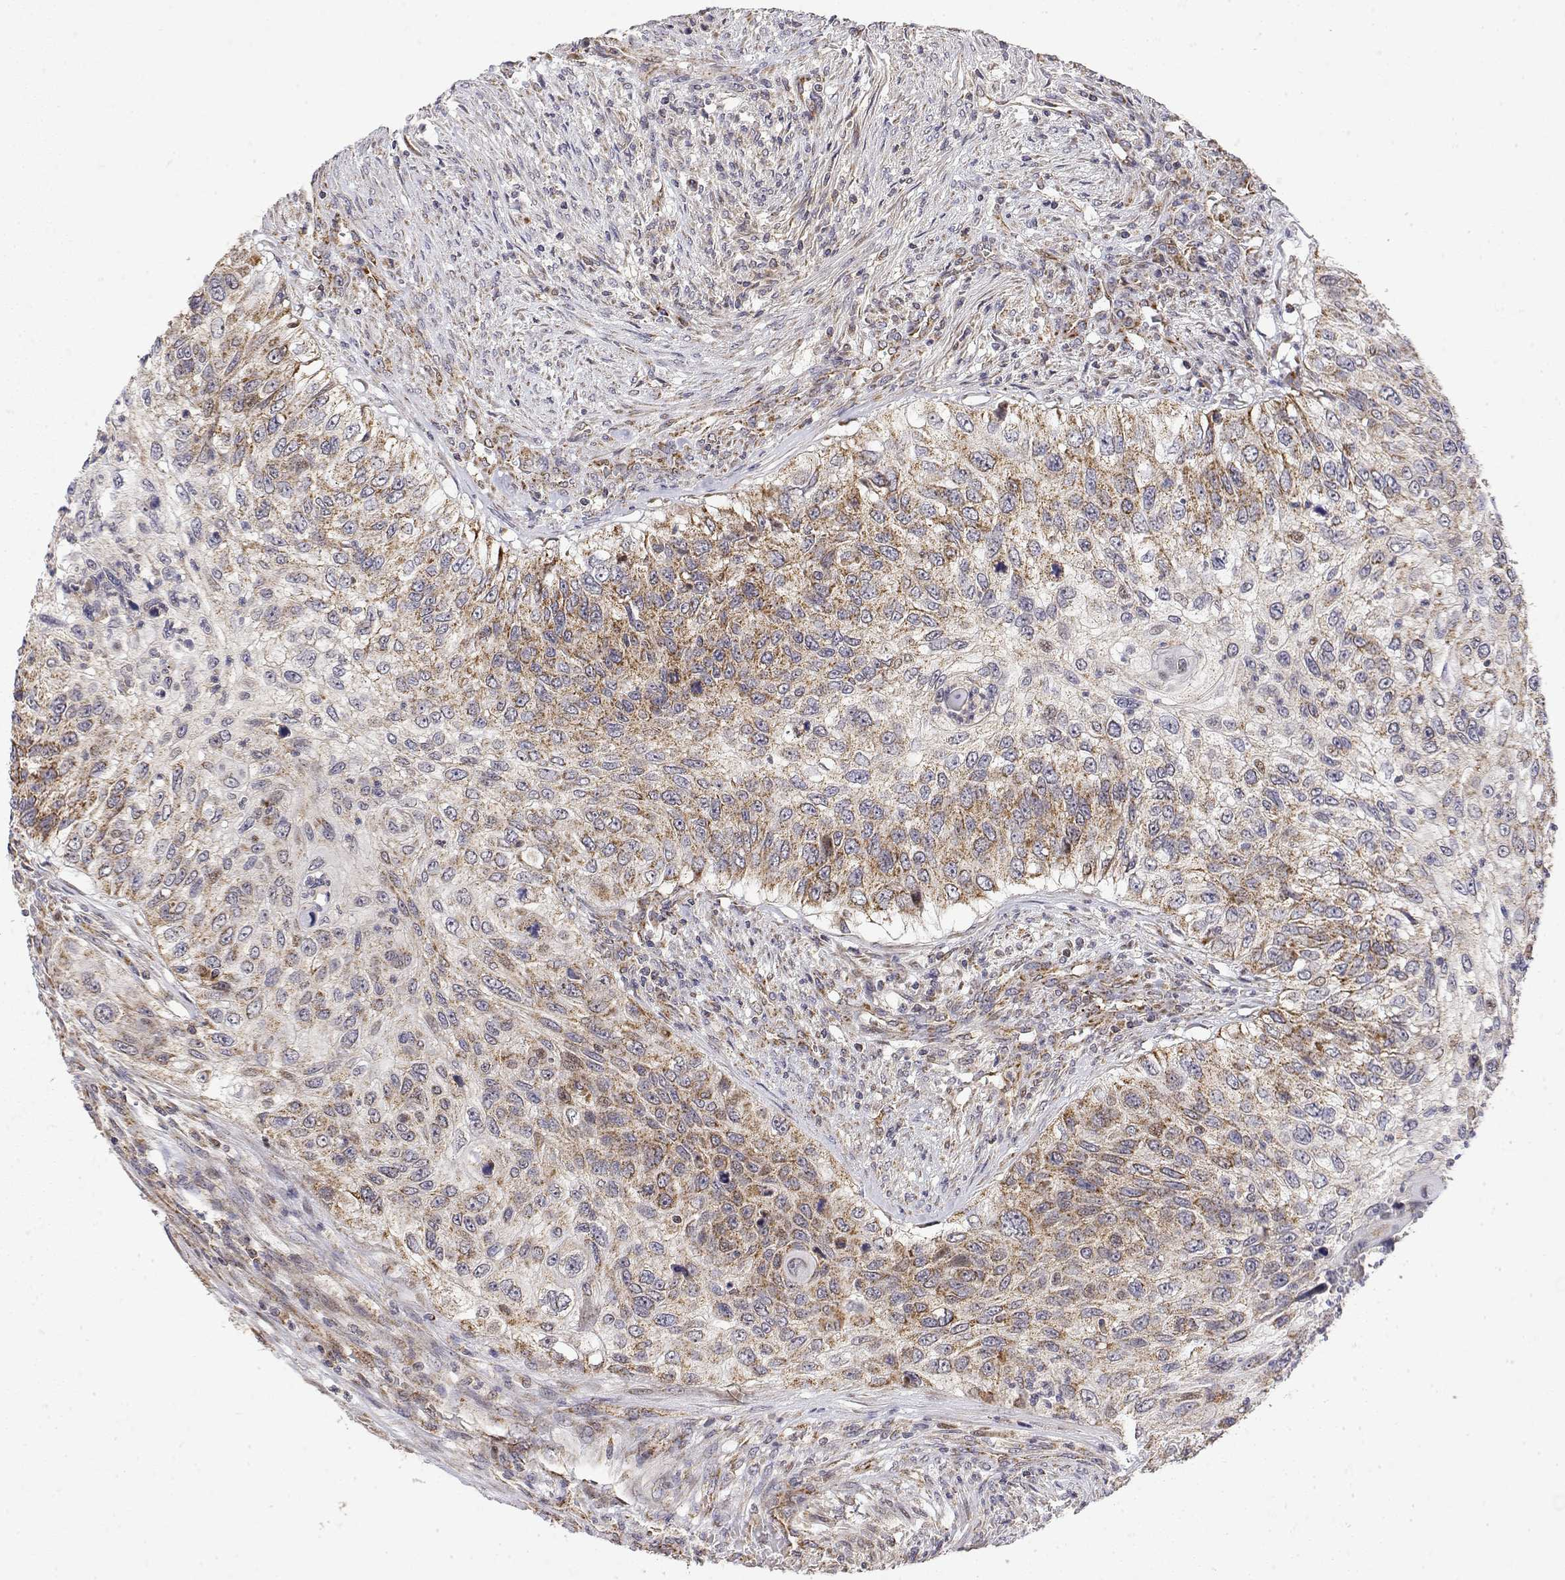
{"staining": {"intensity": "moderate", "quantity": "25%-75%", "location": "cytoplasmic/membranous"}, "tissue": "urothelial cancer", "cell_type": "Tumor cells", "image_type": "cancer", "snomed": [{"axis": "morphology", "description": "Urothelial carcinoma, High grade"}, {"axis": "topography", "description": "Urinary bladder"}], "caption": "This is a histology image of immunohistochemistry (IHC) staining of urothelial carcinoma (high-grade), which shows moderate positivity in the cytoplasmic/membranous of tumor cells.", "gene": "GADD45GIP1", "patient": {"sex": "female", "age": 60}}